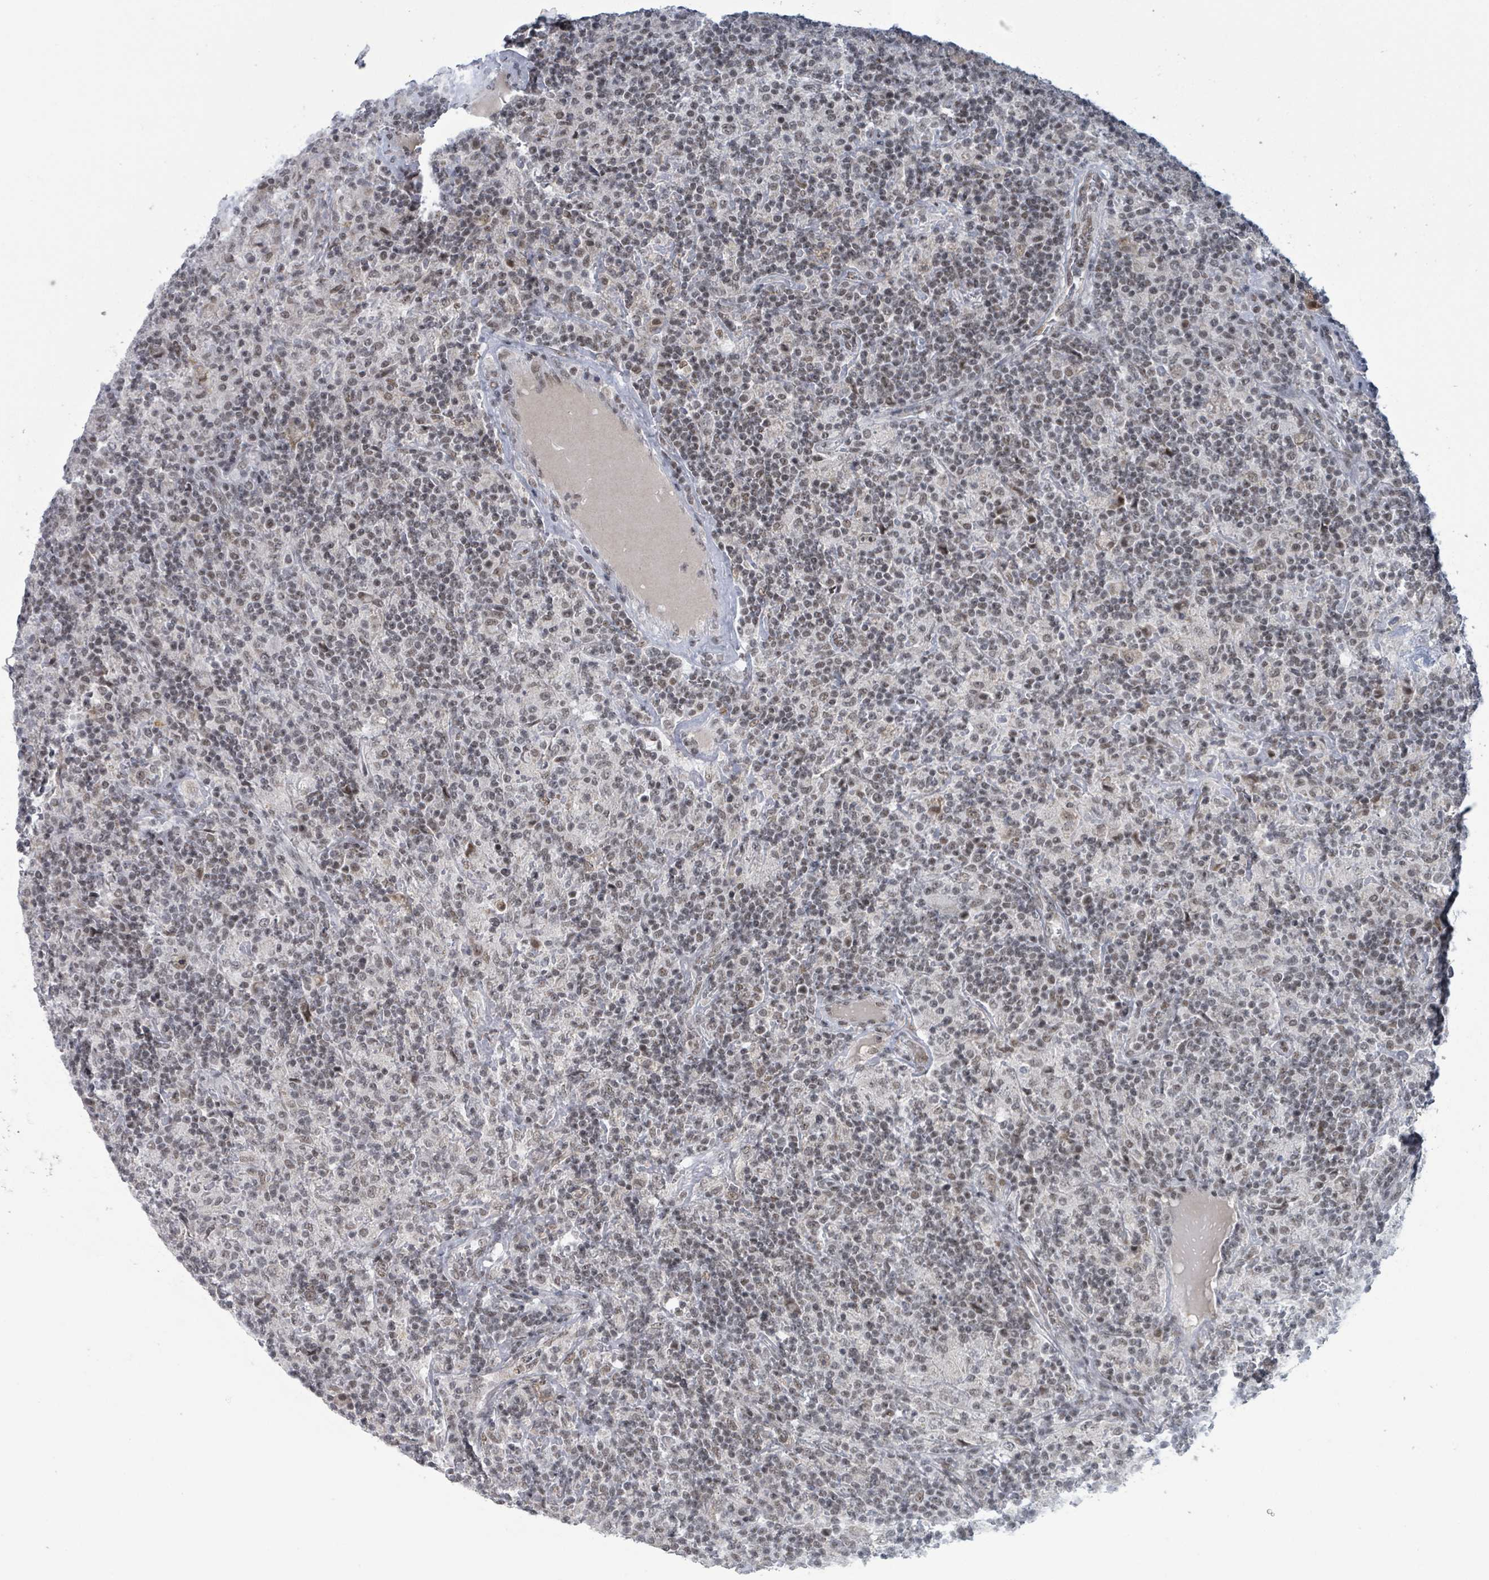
{"staining": {"intensity": "weak", "quantity": "25%-75%", "location": "nuclear"}, "tissue": "lymphoma", "cell_type": "Tumor cells", "image_type": "cancer", "snomed": [{"axis": "morphology", "description": "Hodgkin's disease, NOS"}, {"axis": "topography", "description": "Lymph node"}], "caption": "A histopathology image showing weak nuclear staining in about 25%-75% of tumor cells in Hodgkin's disease, as visualized by brown immunohistochemical staining.", "gene": "BANP", "patient": {"sex": "male", "age": 70}}